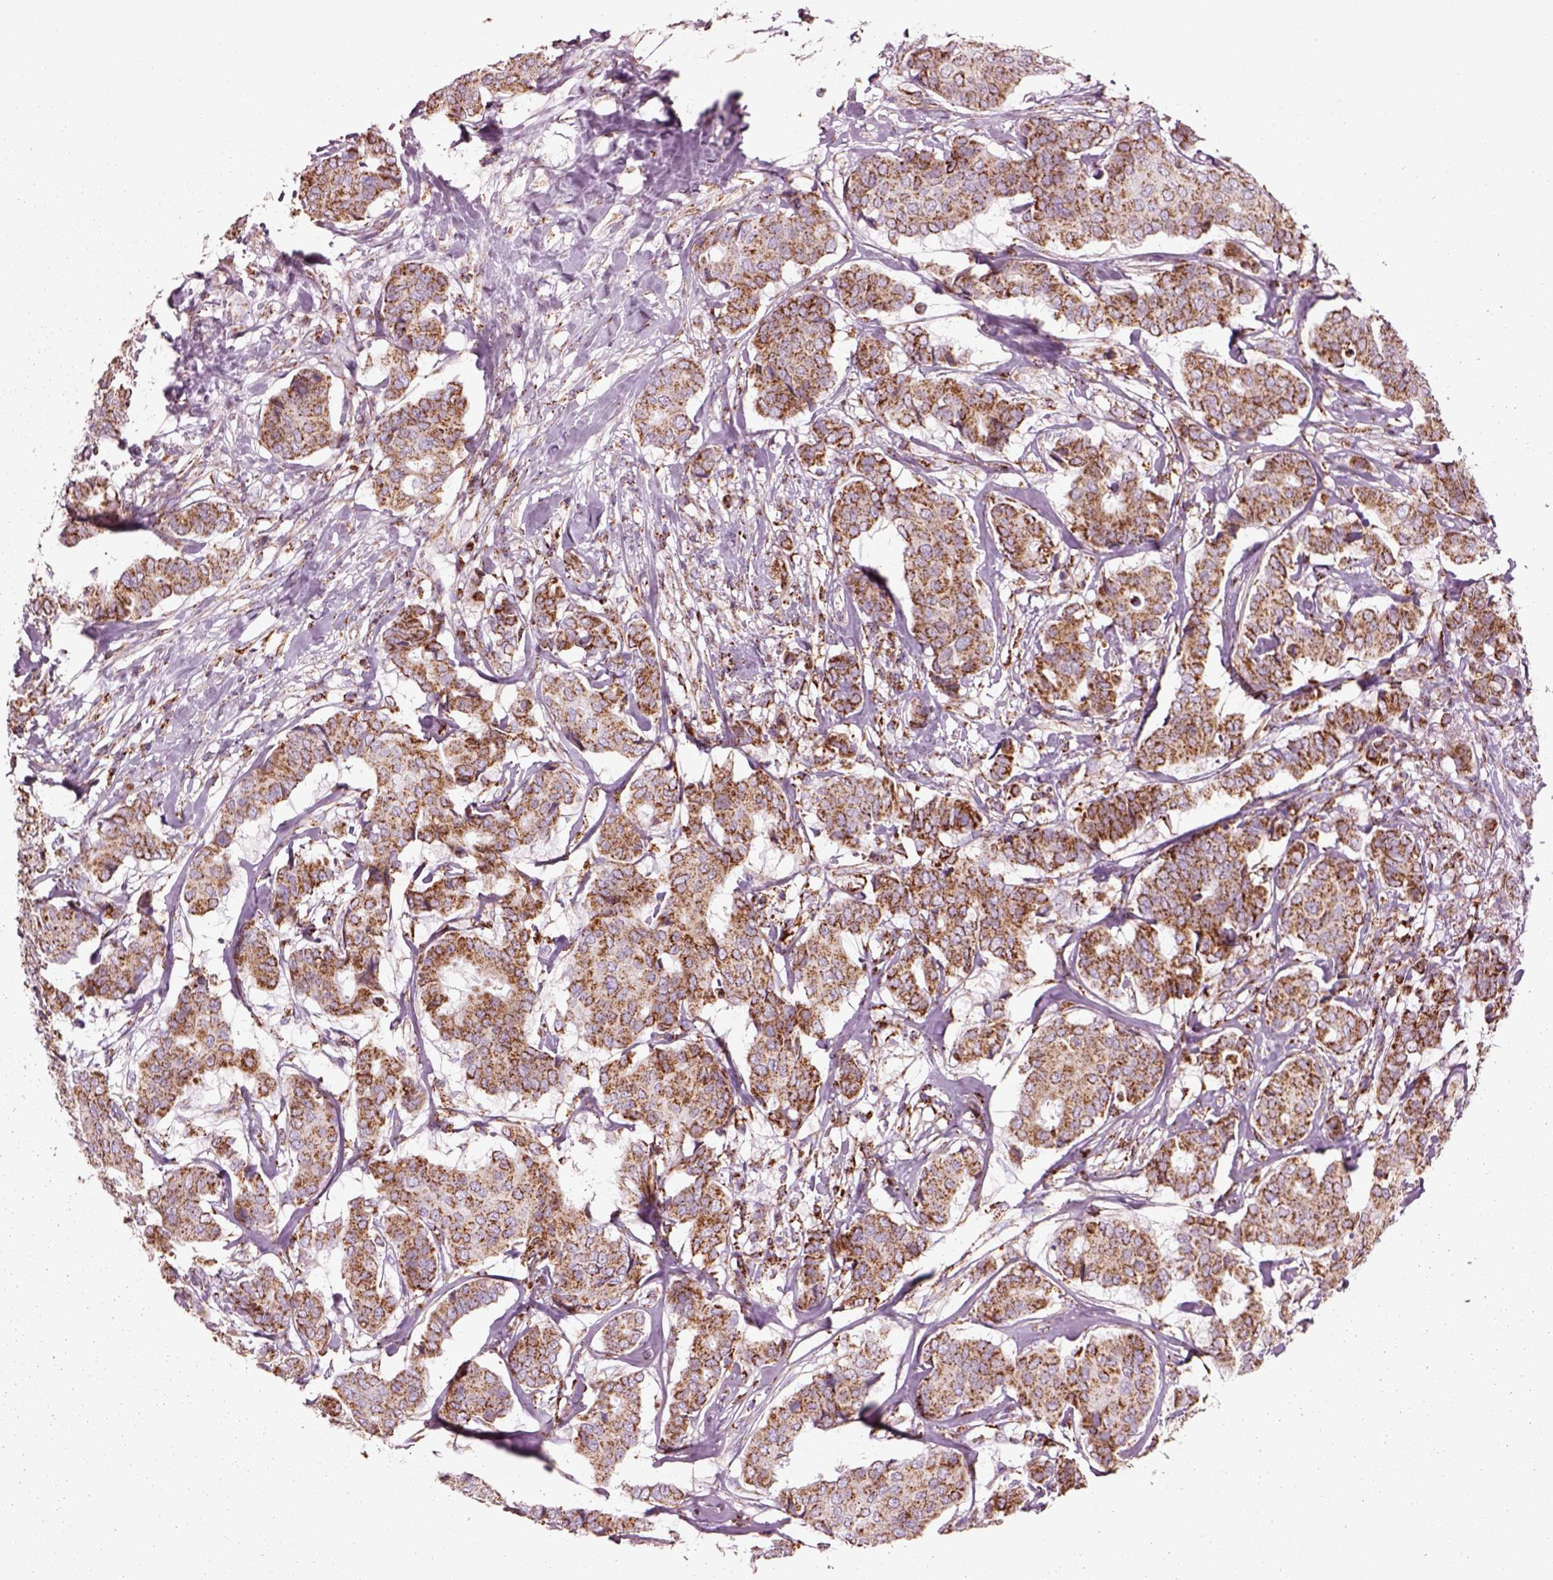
{"staining": {"intensity": "moderate", "quantity": ">75%", "location": "cytoplasmic/membranous"}, "tissue": "breast cancer", "cell_type": "Tumor cells", "image_type": "cancer", "snomed": [{"axis": "morphology", "description": "Duct carcinoma"}, {"axis": "topography", "description": "Breast"}], "caption": "Immunohistochemistry of infiltrating ductal carcinoma (breast) shows medium levels of moderate cytoplasmic/membranous staining in about >75% of tumor cells.", "gene": "SLC25A24", "patient": {"sex": "female", "age": 75}}